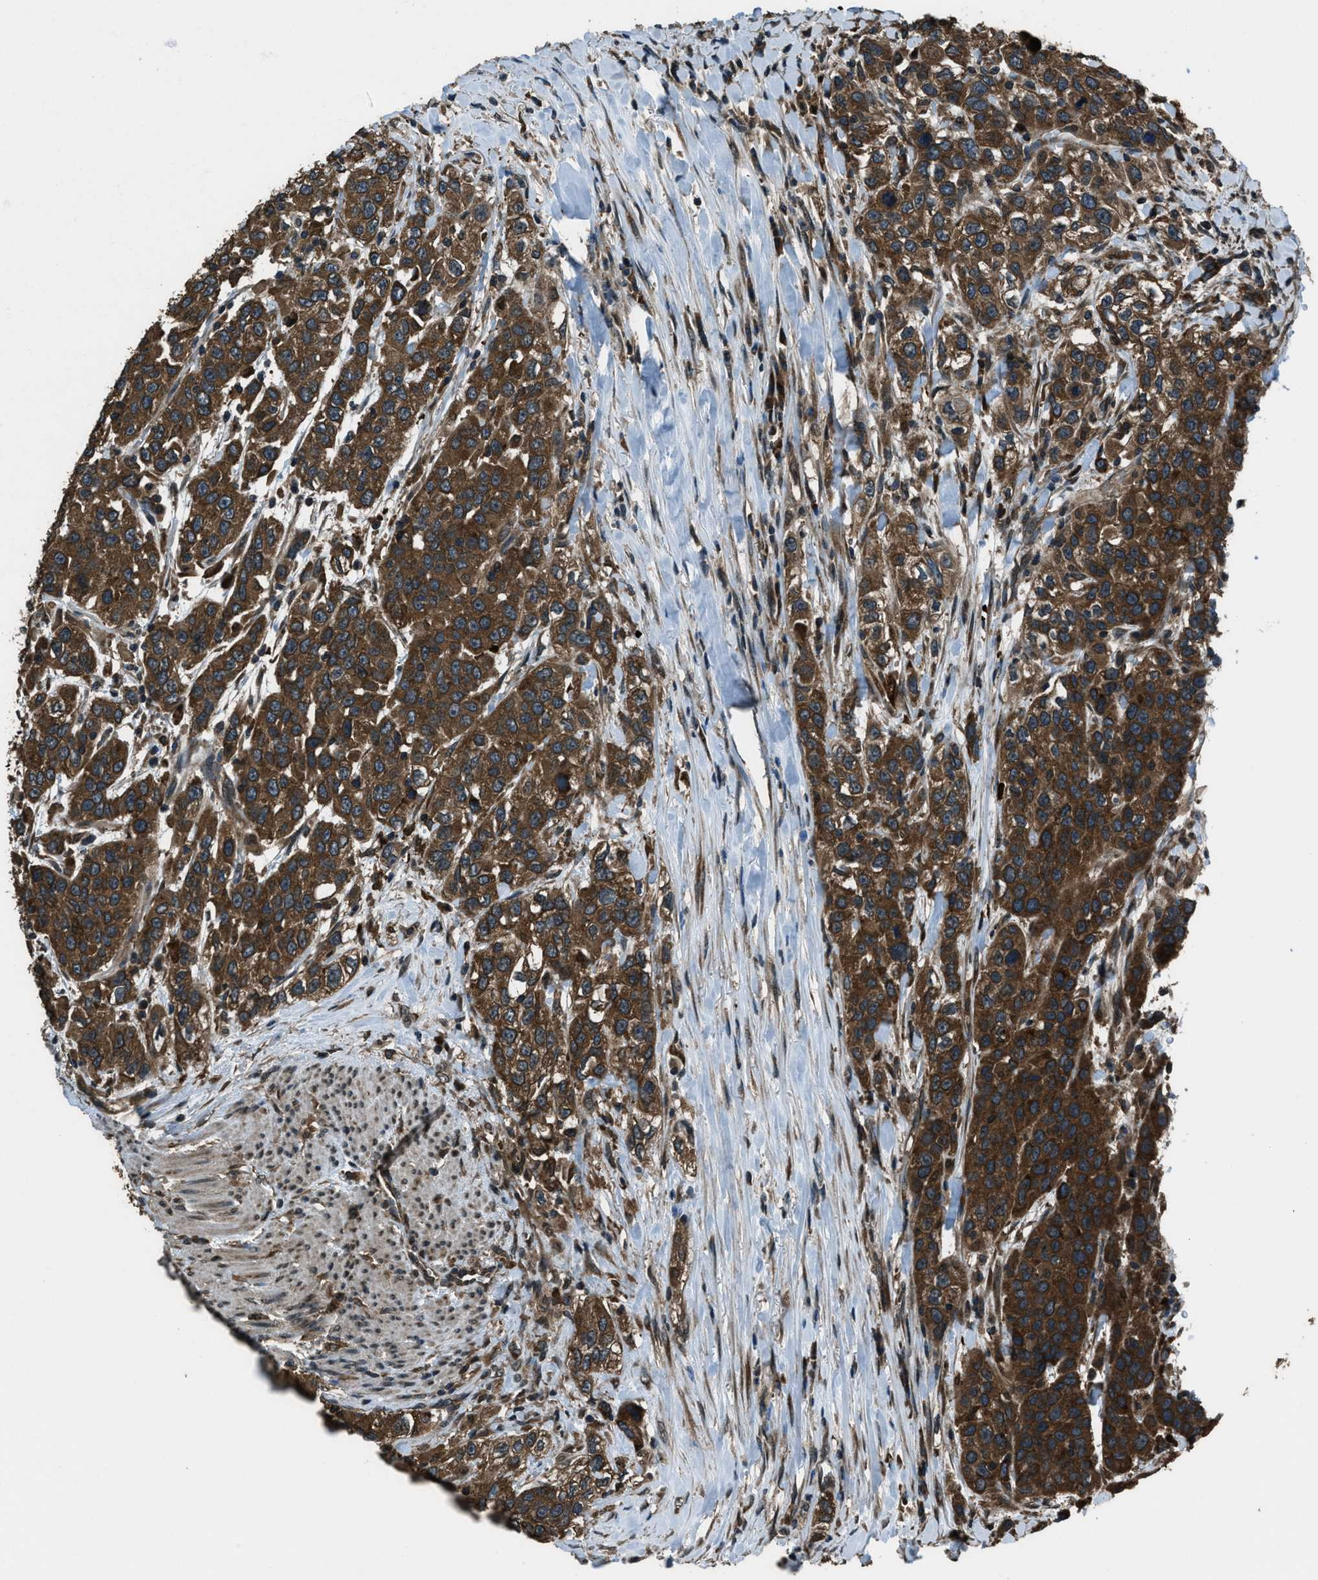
{"staining": {"intensity": "strong", "quantity": ">75%", "location": "cytoplasmic/membranous"}, "tissue": "urothelial cancer", "cell_type": "Tumor cells", "image_type": "cancer", "snomed": [{"axis": "morphology", "description": "Urothelial carcinoma, High grade"}, {"axis": "topography", "description": "Urinary bladder"}], "caption": "The histopathology image shows immunohistochemical staining of urothelial cancer. There is strong cytoplasmic/membranous staining is present in about >75% of tumor cells.", "gene": "TRIM4", "patient": {"sex": "female", "age": 80}}